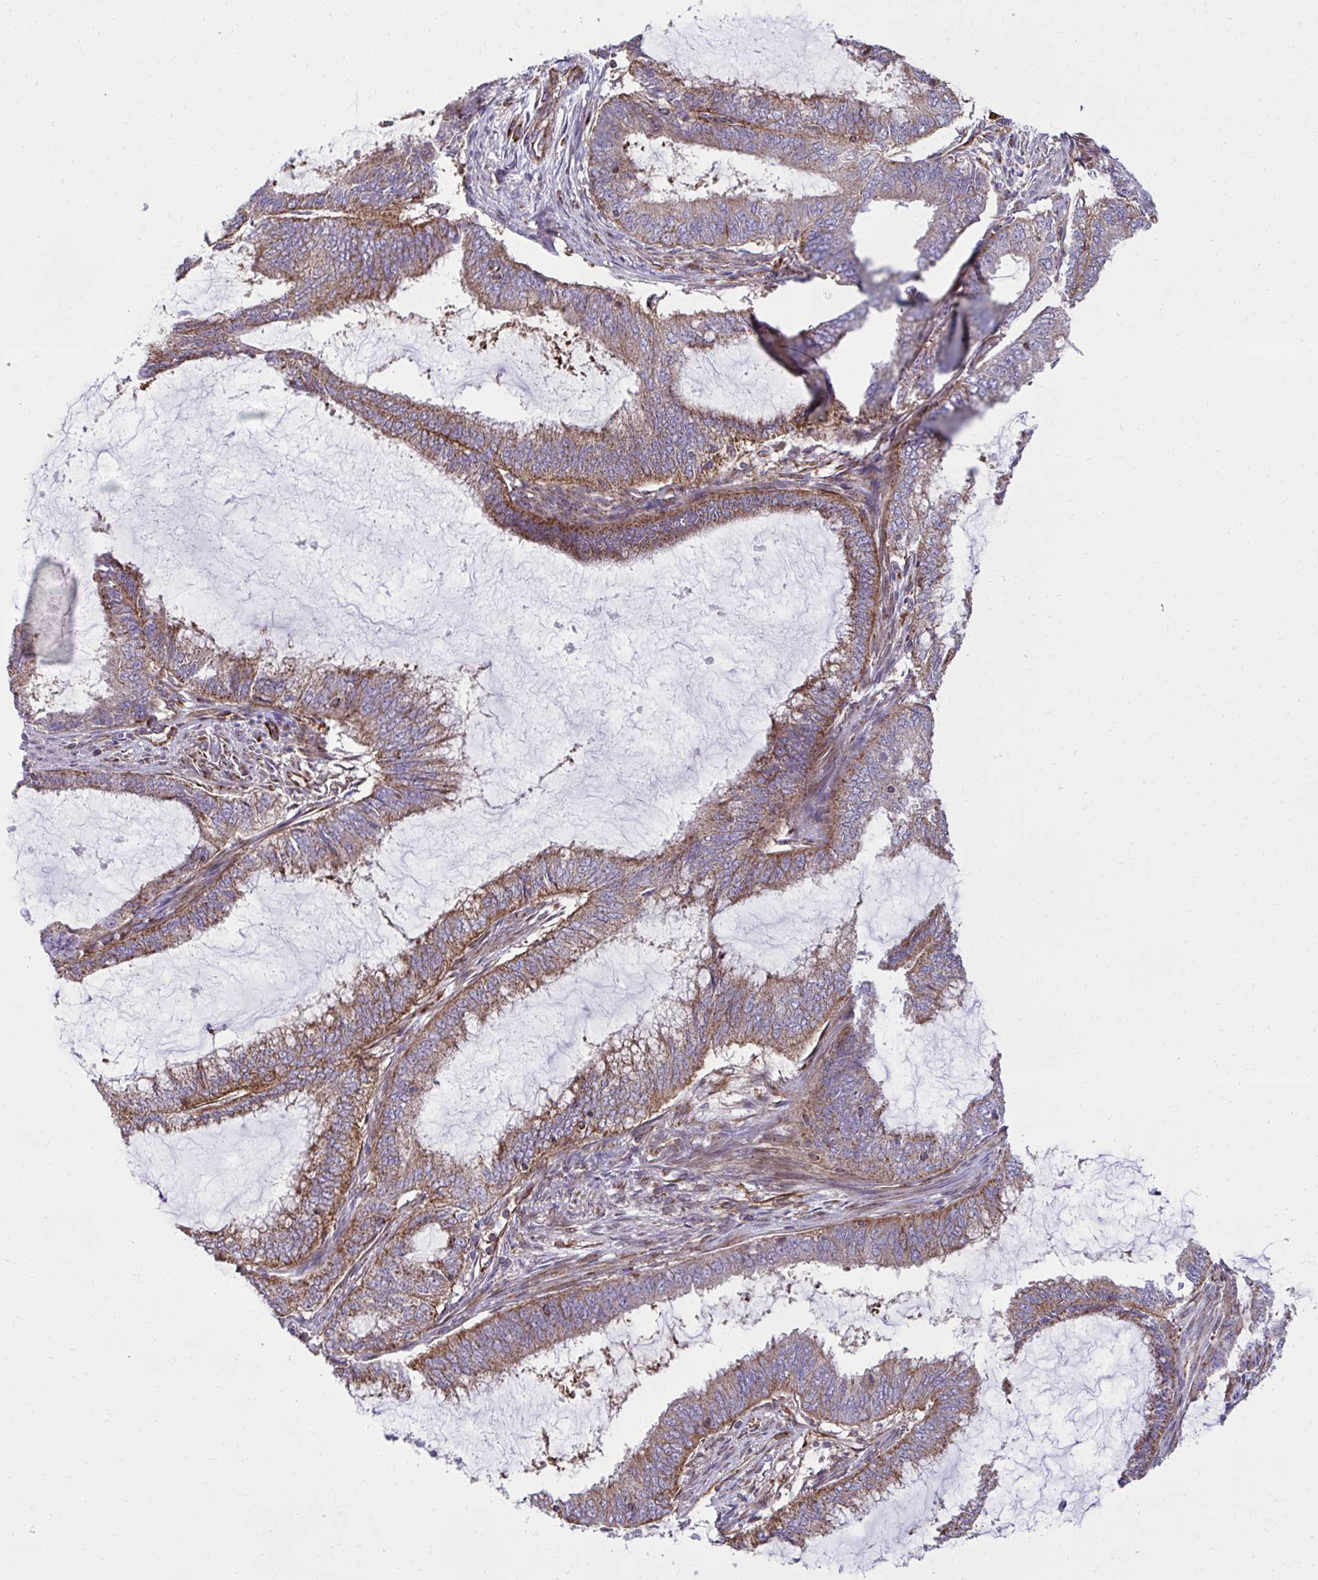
{"staining": {"intensity": "moderate", "quantity": ">75%", "location": "cytoplasmic/membranous"}, "tissue": "endometrial cancer", "cell_type": "Tumor cells", "image_type": "cancer", "snomed": [{"axis": "morphology", "description": "Adenocarcinoma, NOS"}, {"axis": "topography", "description": "Endometrium"}], "caption": "Protein analysis of endometrial cancer (adenocarcinoma) tissue demonstrates moderate cytoplasmic/membranous positivity in approximately >75% of tumor cells.", "gene": "NMNAT3", "patient": {"sex": "female", "age": 51}}